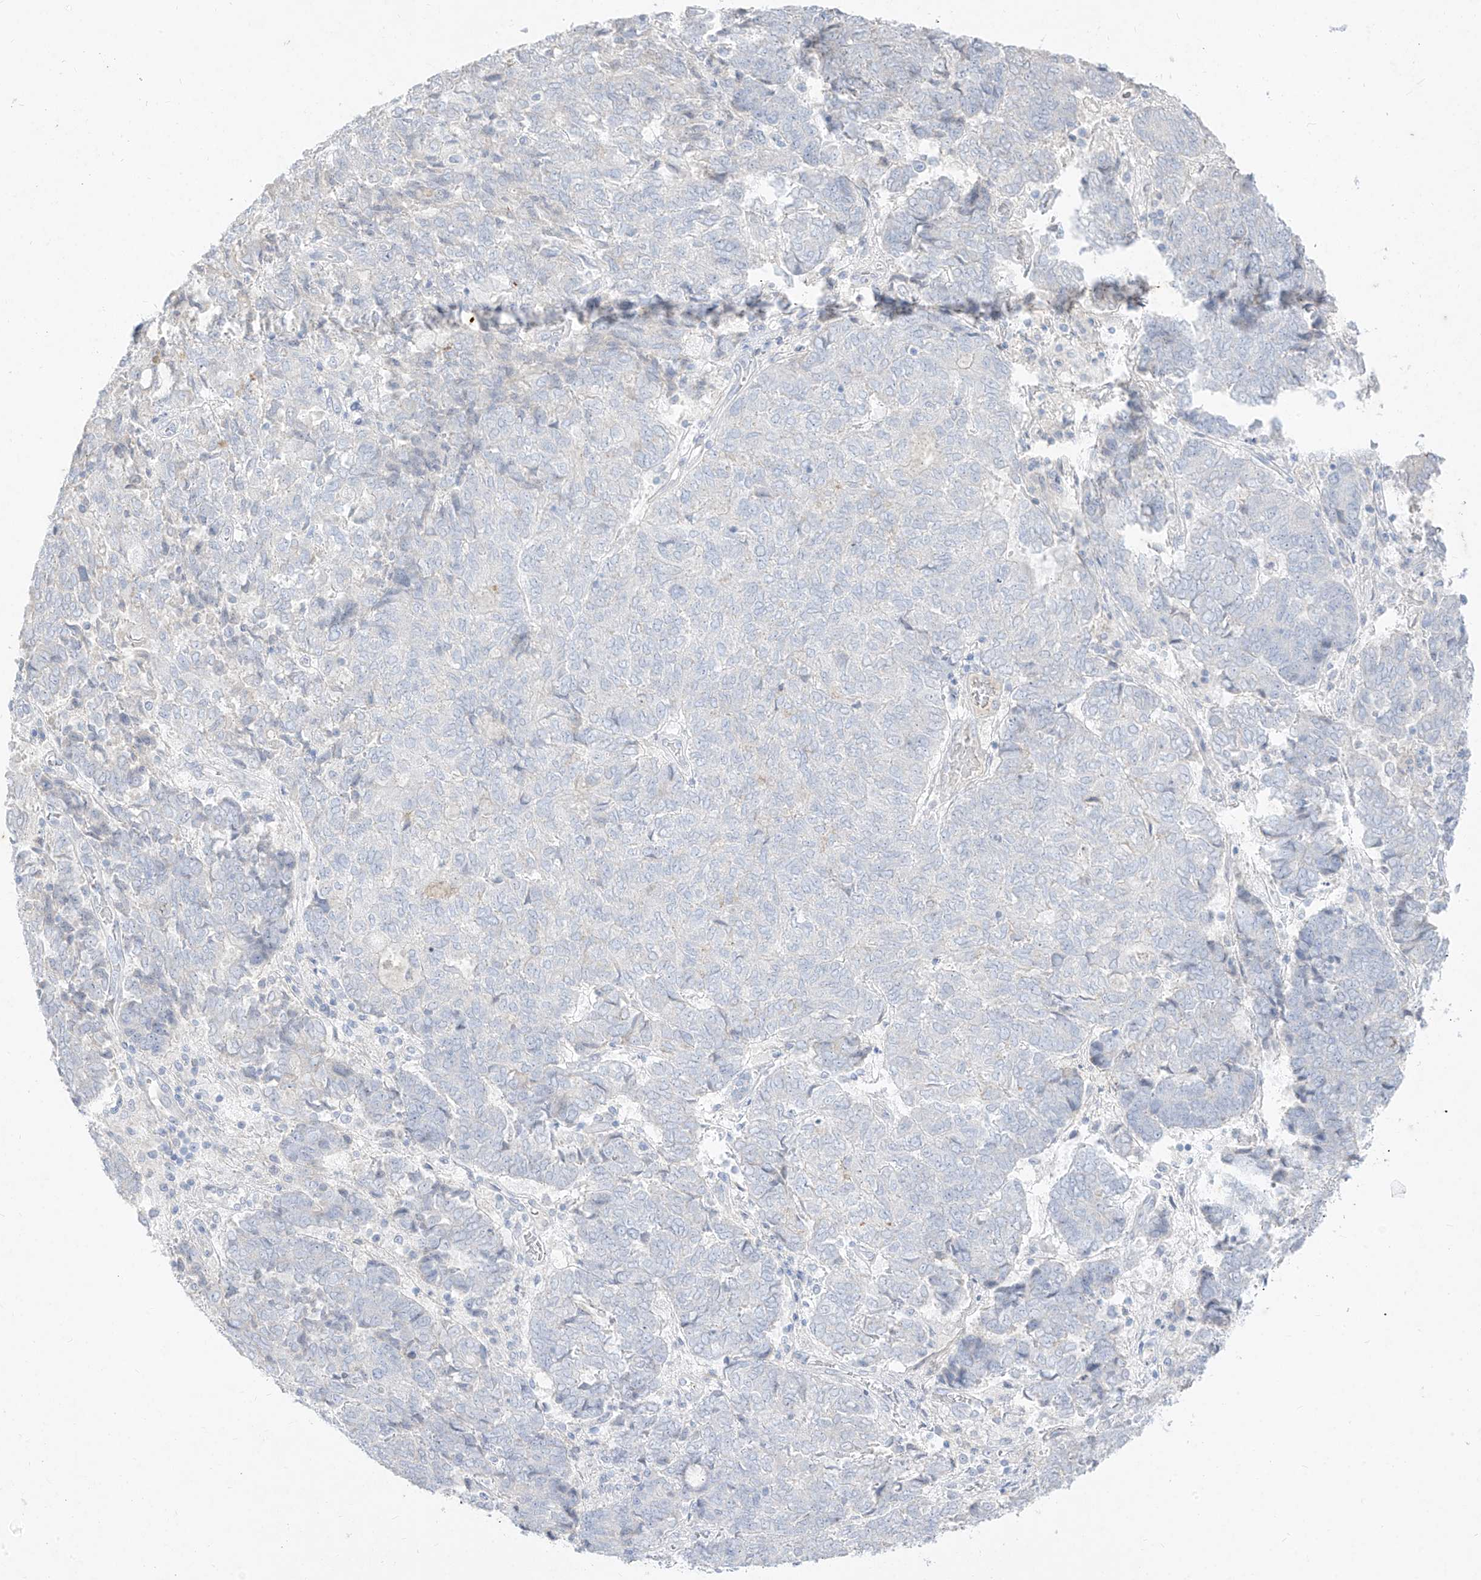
{"staining": {"intensity": "negative", "quantity": "none", "location": "none"}, "tissue": "endometrial cancer", "cell_type": "Tumor cells", "image_type": "cancer", "snomed": [{"axis": "morphology", "description": "Adenocarcinoma, NOS"}, {"axis": "topography", "description": "Endometrium"}], "caption": "DAB immunohistochemical staining of human adenocarcinoma (endometrial) shows no significant staining in tumor cells.", "gene": "TGM4", "patient": {"sex": "female", "age": 80}}